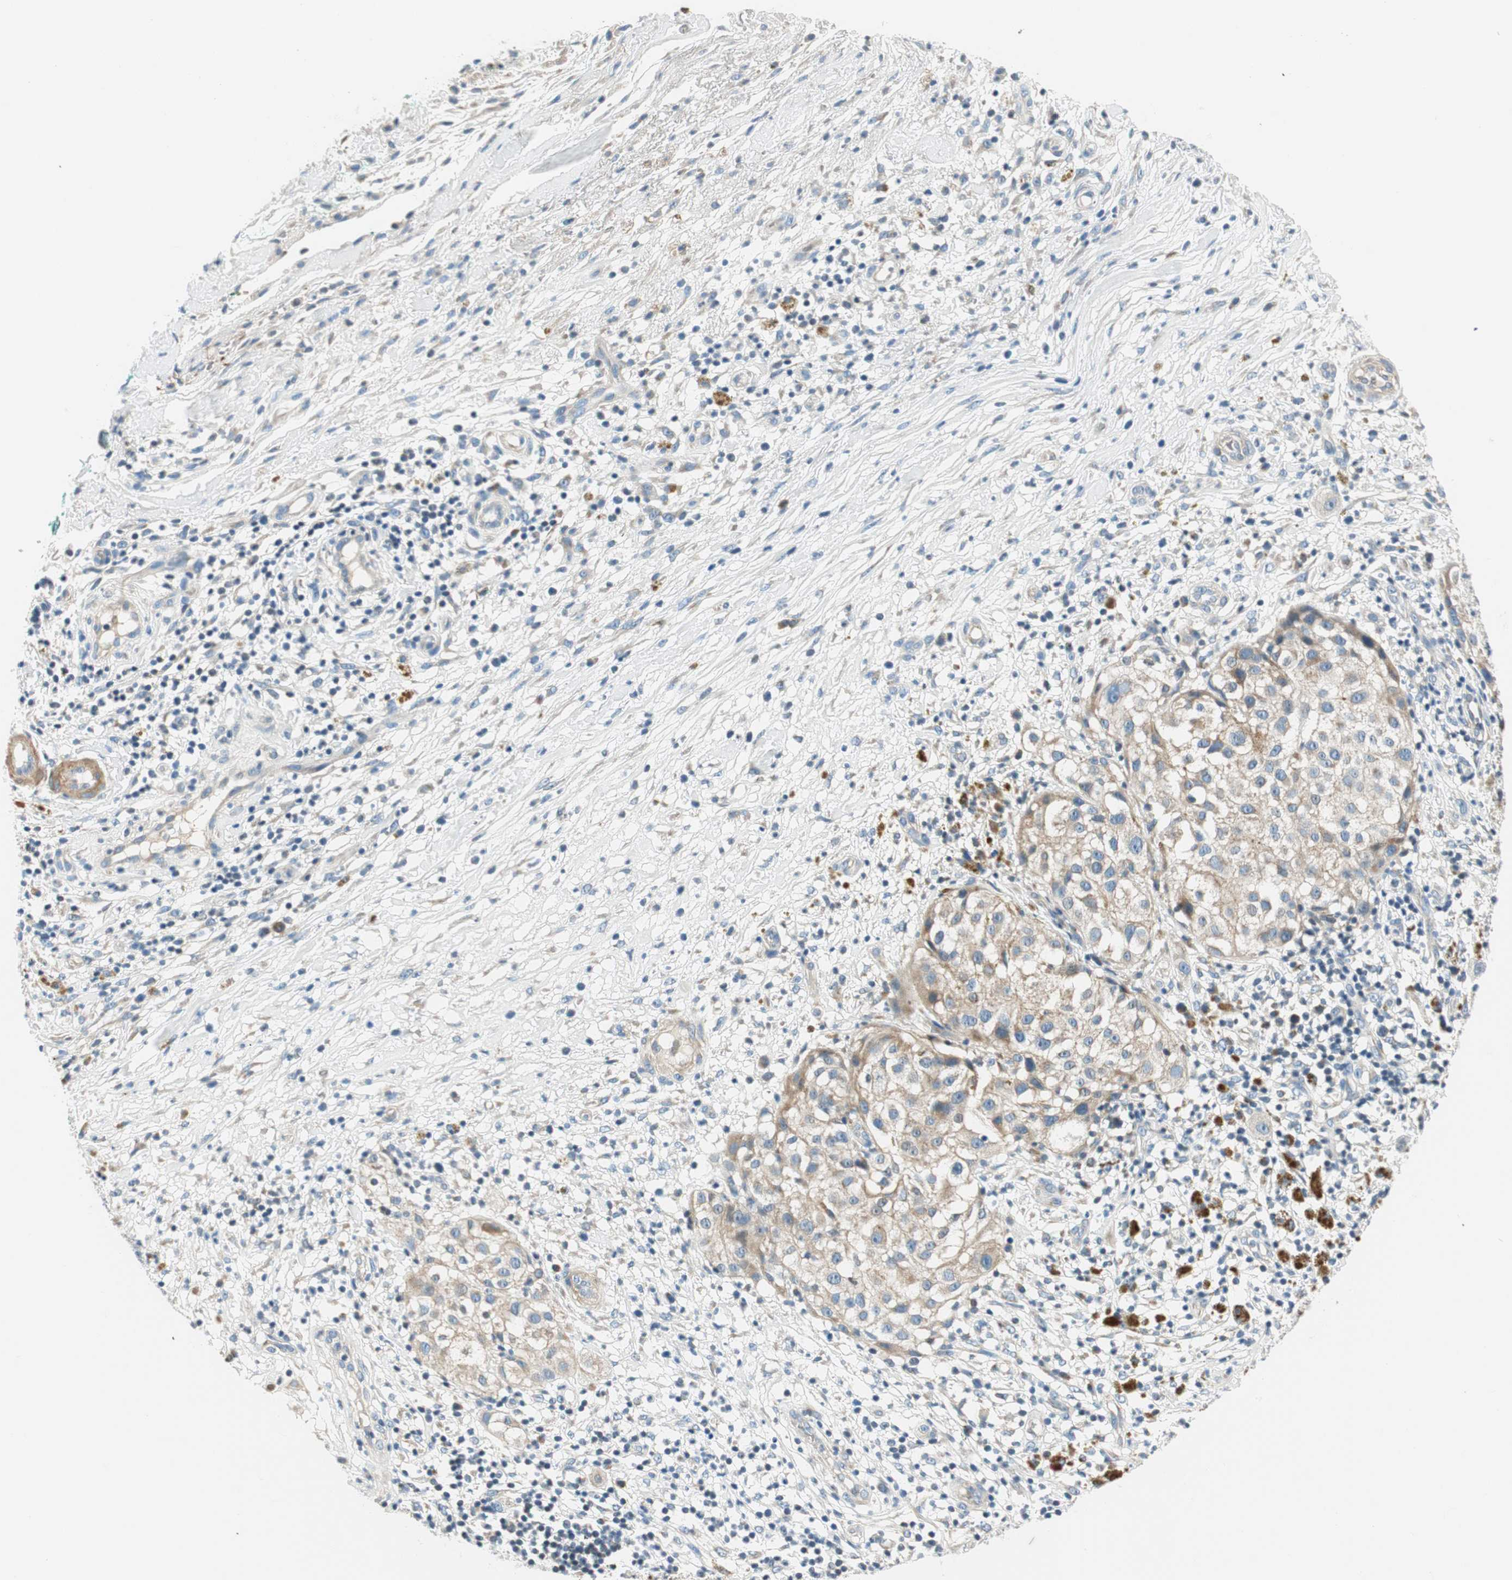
{"staining": {"intensity": "moderate", "quantity": ">75%", "location": "cytoplasmic/membranous"}, "tissue": "melanoma", "cell_type": "Tumor cells", "image_type": "cancer", "snomed": [{"axis": "morphology", "description": "Necrosis, NOS"}, {"axis": "morphology", "description": "Malignant melanoma, NOS"}, {"axis": "topography", "description": "Skin"}], "caption": "Melanoma stained with immunohistochemistry exhibits moderate cytoplasmic/membranous expression in approximately >75% of tumor cells.", "gene": "RORB", "patient": {"sex": "female", "age": 87}}